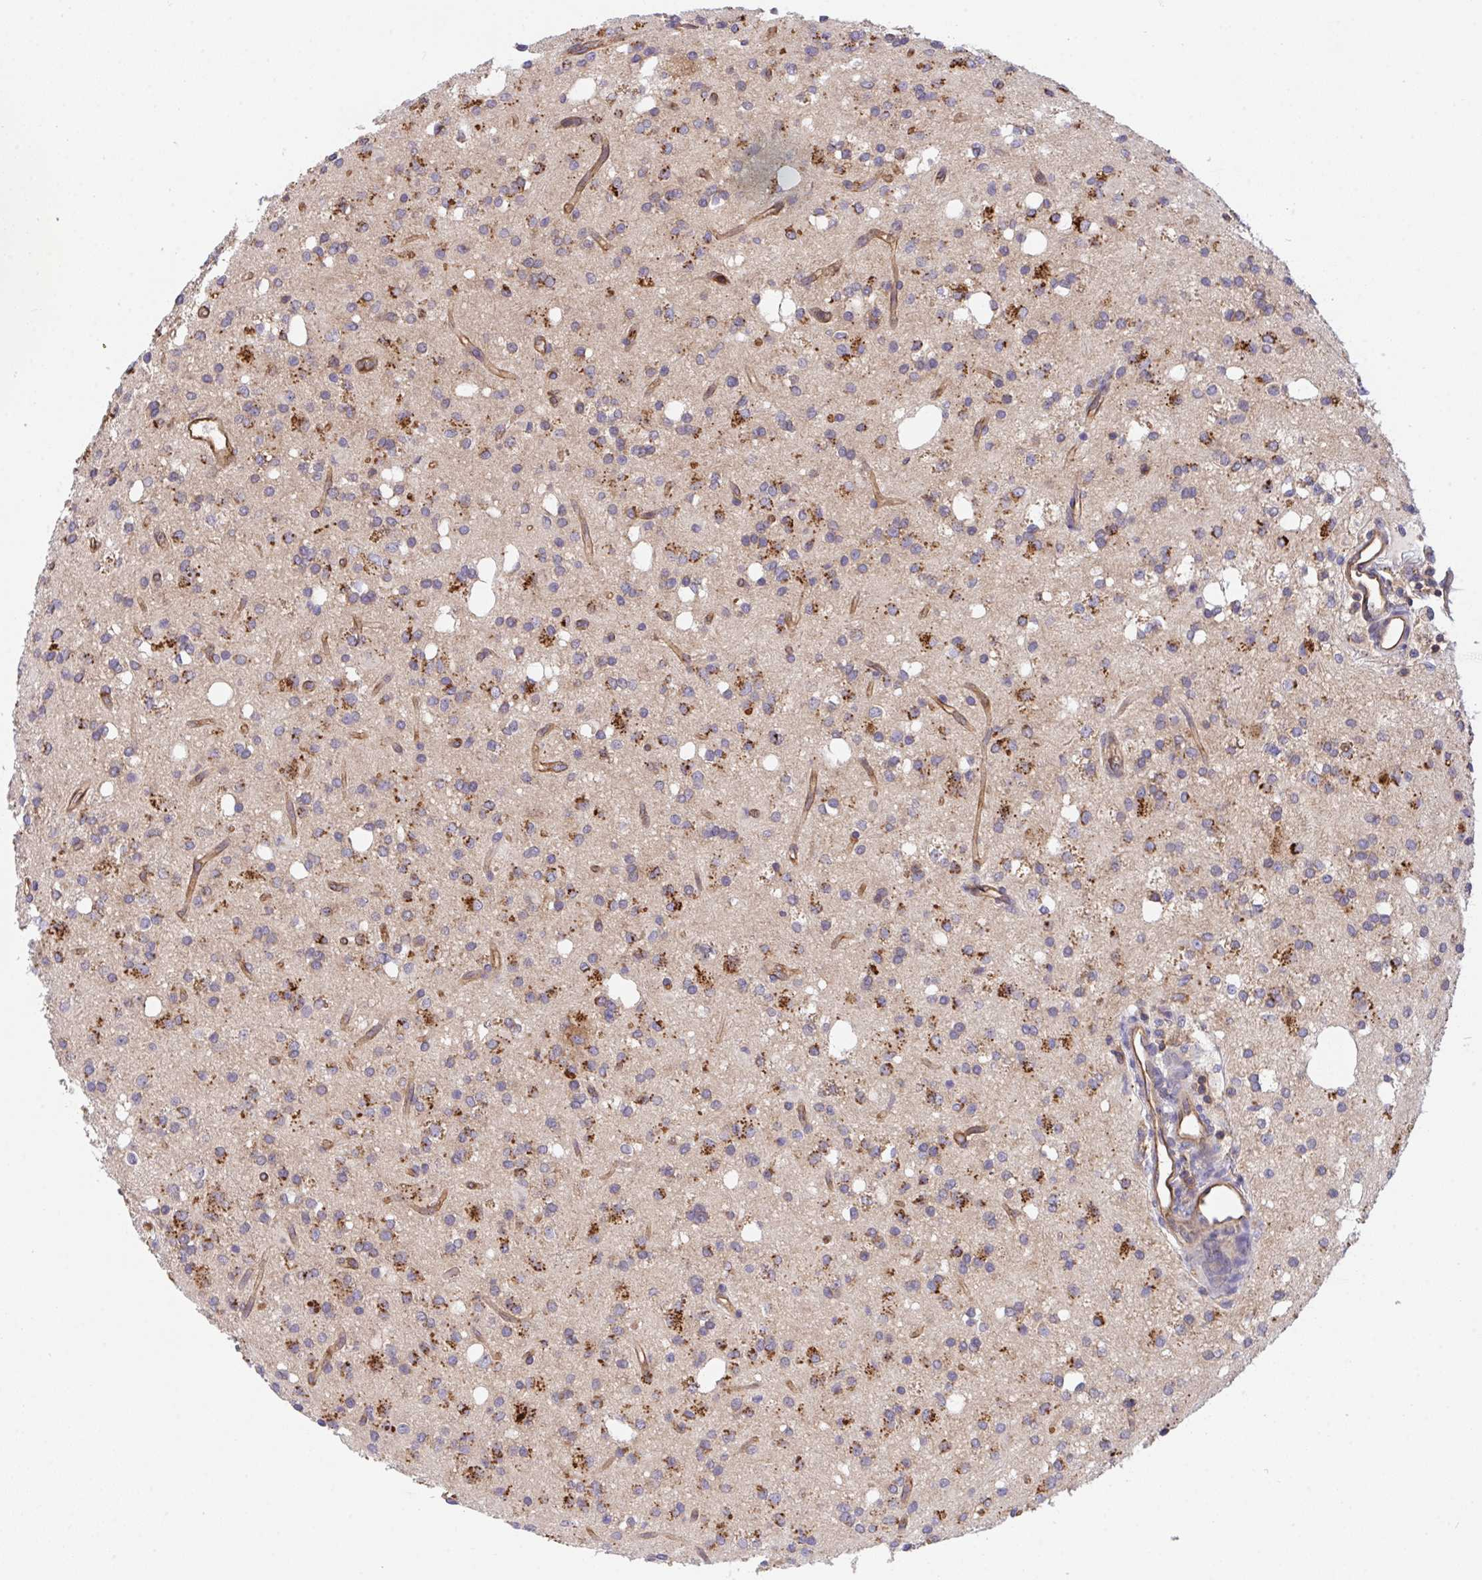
{"staining": {"intensity": "moderate", "quantity": "25%-75%", "location": "cytoplasmic/membranous"}, "tissue": "glioma", "cell_type": "Tumor cells", "image_type": "cancer", "snomed": [{"axis": "morphology", "description": "Glioma, malignant, Low grade"}, {"axis": "topography", "description": "Brain"}], "caption": "Immunohistochemistry photomicrograph of neoplastic tissue: malignant glioma (low-grade) stained using immunohistochemistry reveals medium levels of moderate protein expression localized specifically in the cytoplasmic/membranous of tumor cells, appearing as a cytoplasmic/membranous brown color.", "gene": "C4orf36", "patient": {"sex": "female", "age": 33}}